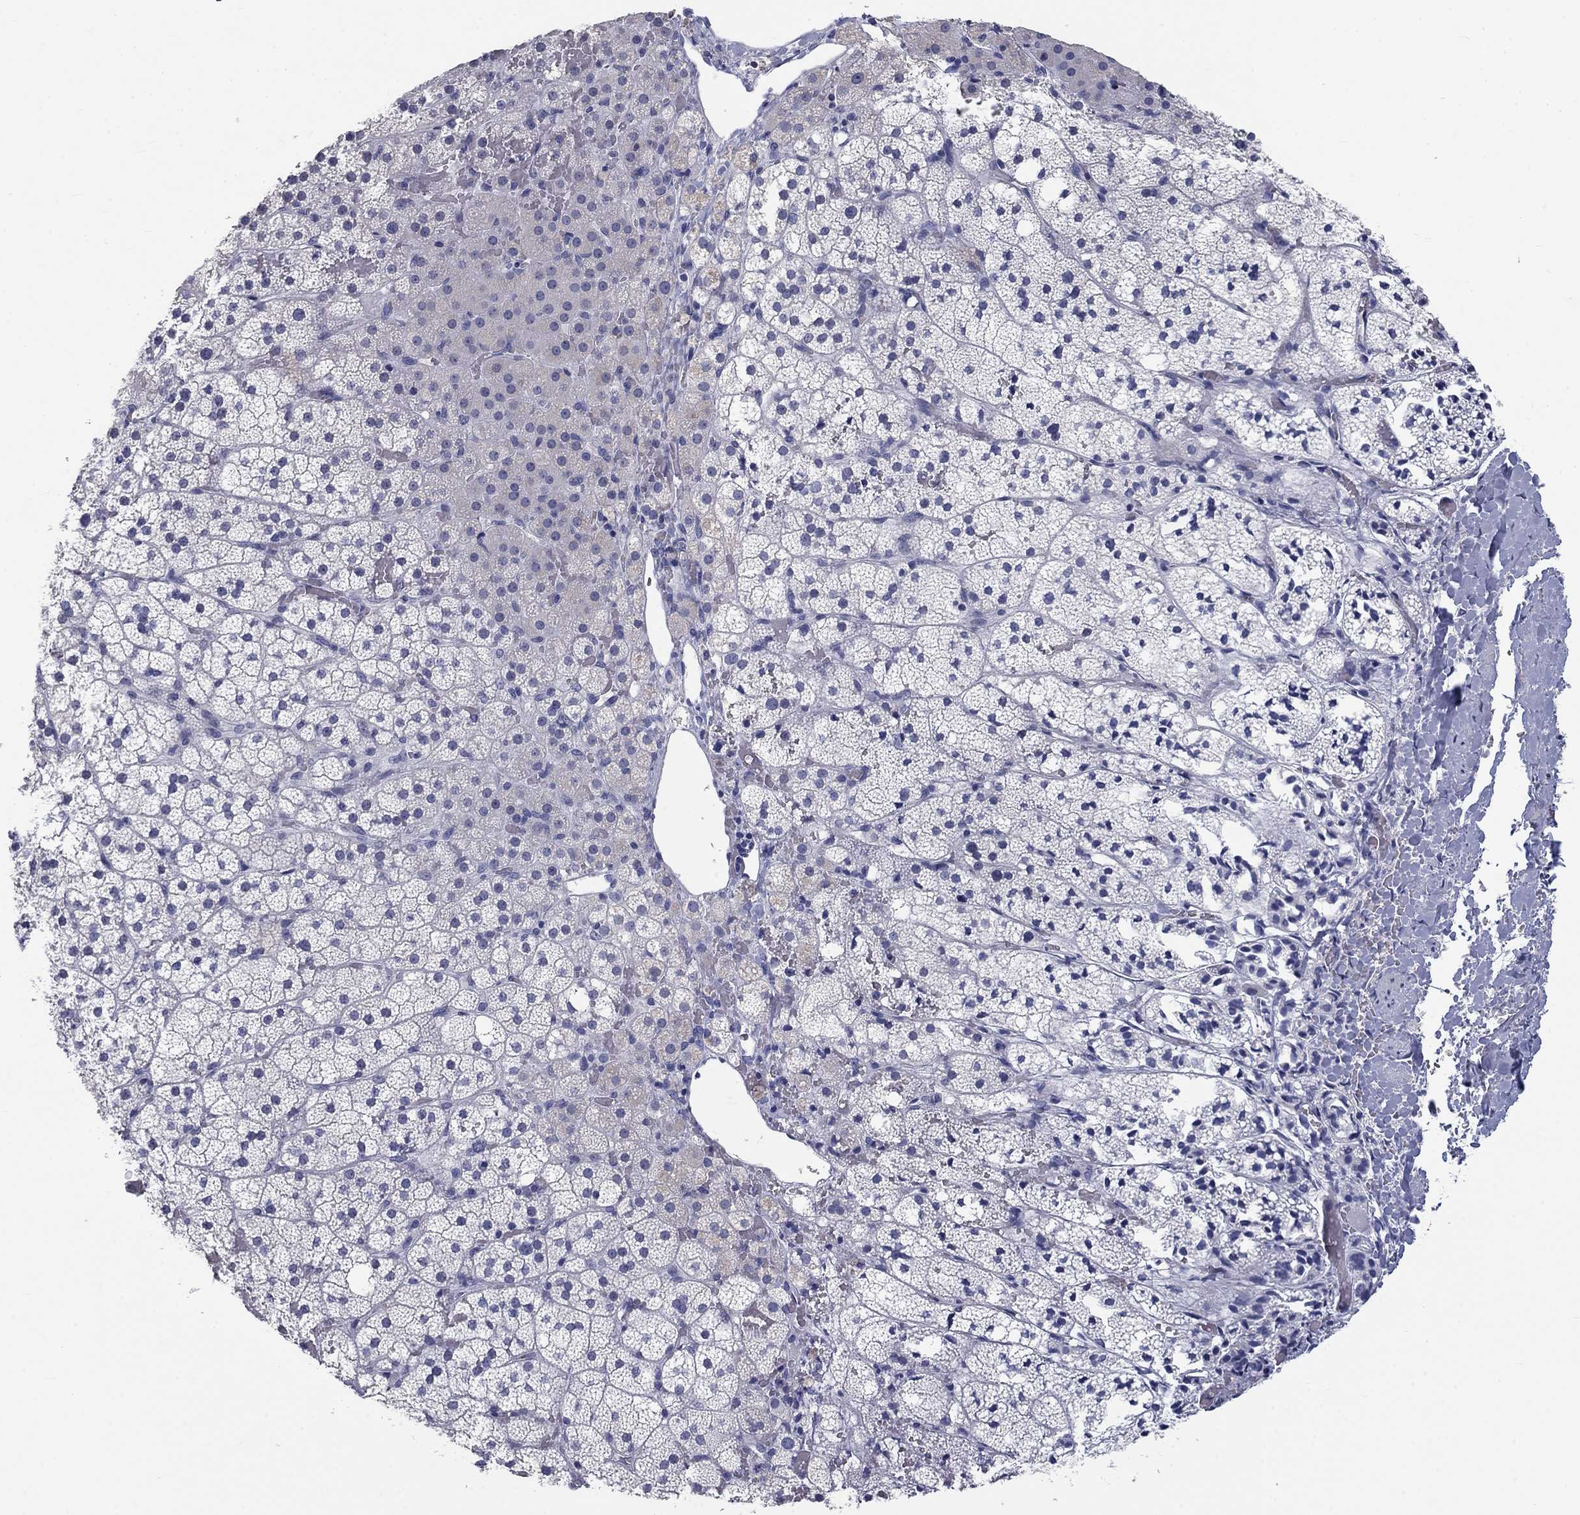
{"staining": {"intensity": "weak", "quantity": "<25%", "location": "nuclear"}, "tissue": "adrenal gland", "cell_type": "Glandular cells", "image_type": "normal", "snomed": [{"axis": "morphology", "description": "Normal tissue, NOS"}, {"axis": "topography", "description": "Adrenal gland"}], "caption": "High power microscopy image of an immunohistochemistry micrograph of normal adrenal gland, revealing no significant expression in glandular cells. The staining is performed using DAB (3,3'-diaminobenzidine) brown chromogen with nuclei counter-stained in using hematoxylin.", "gene": "ELAVL4", "patient": {"sex": "male", "age": 53}}